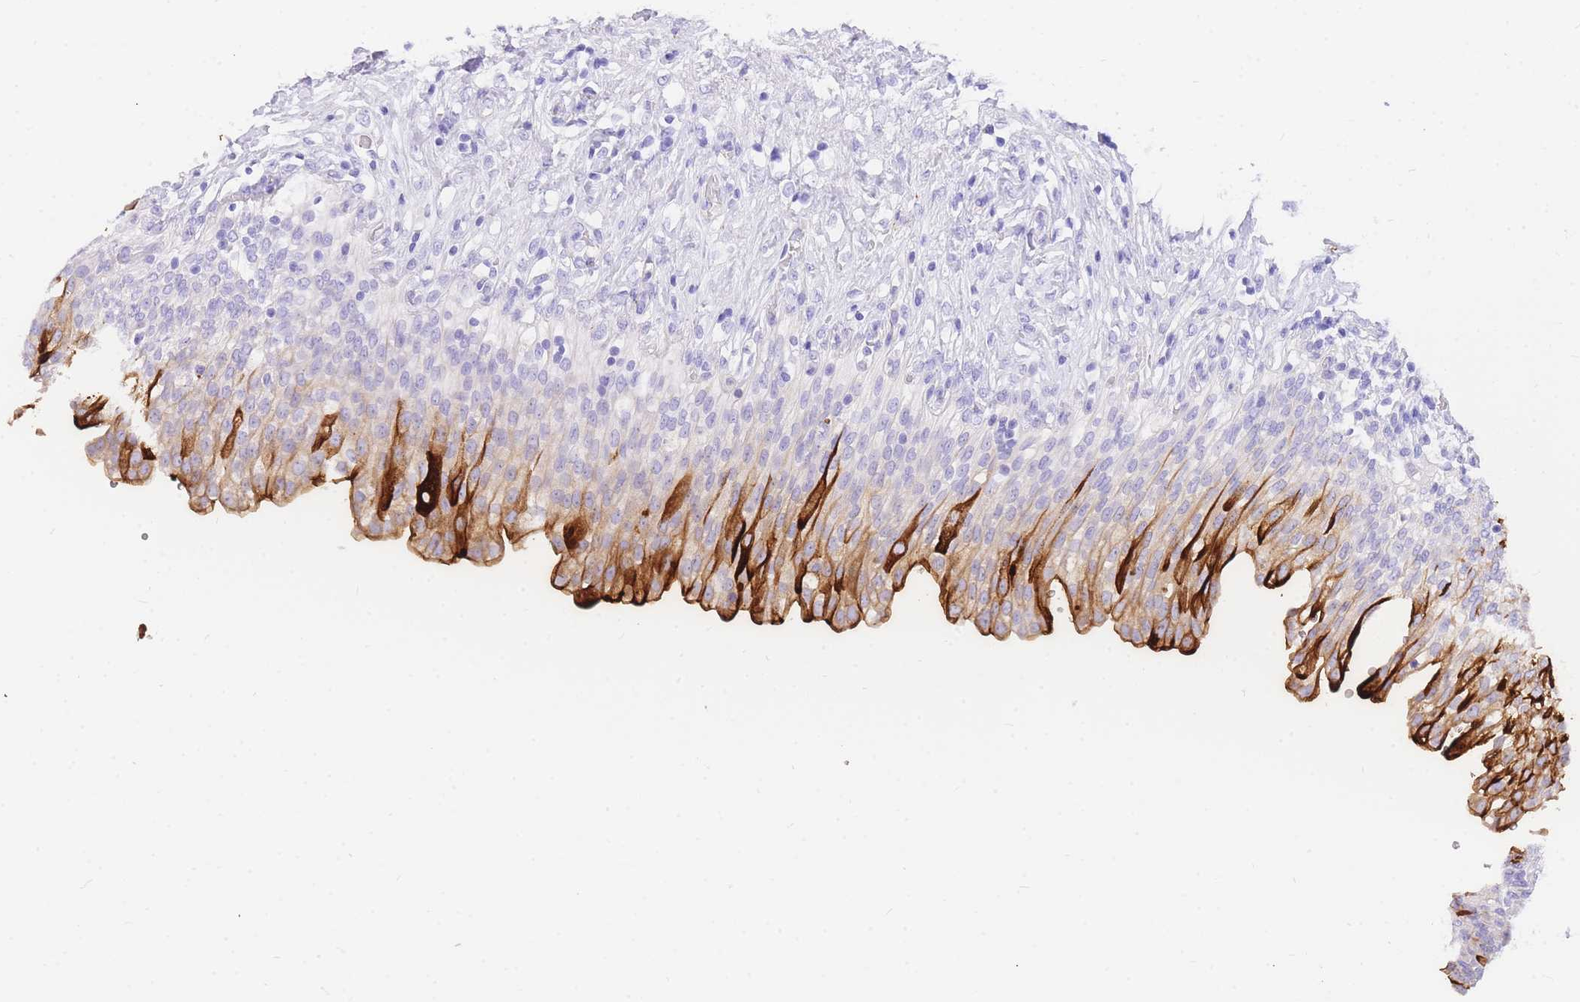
{"staining": {"intensity": "strong", "quantity": "<25%", "location": "cytoplasmic/membranous"}, "tissue": "urinary bladder", "cell_type": "Urothelial cells", "image_type": "normal", "snomed": [{"axis": "morphology", "description": "Urothelial carcinoma, High grade"}, {"axis": "topography", "description": "Urinary bladder"}], "caption": "Protein expression by immunohistochemistry (IHC) reveals strong cytoplasmic/membranous positivity in about <25% of urothelial cells in benign urinary bladder.", "gene": "UPK1A", "patient": {"sex": "male", "age": 46}}